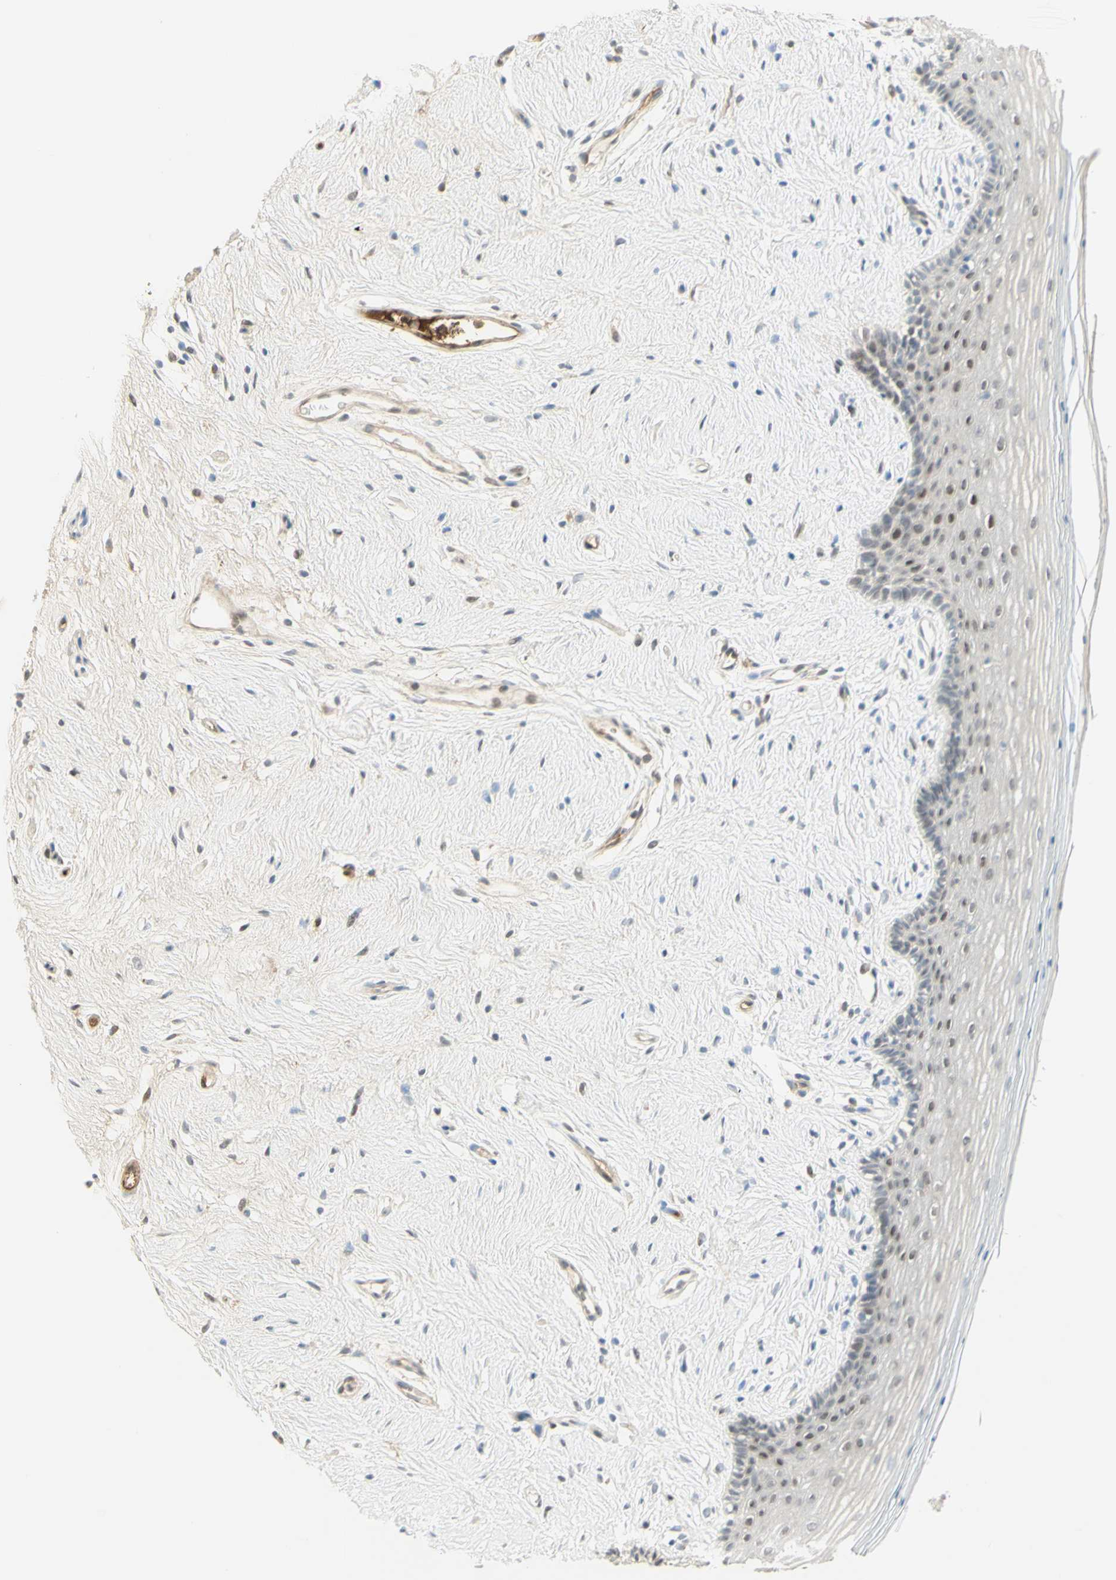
{"staining": {"intensity": "weak", "quantity": "<25%", "location": "nuclear"}, "tissue": "vagina", "cell_type": "Squamous epithelial cells", "image_type": "normal", "snomed": [{"axis": "morphology", "description": "Normal tissue, NOS"}, {"axis": "topography", "description": "Vagina"}], "caption": "DAB (3,3'-diaminobenzidine) immunohistochemical staining of benign human vagina displays no significant expression in squamous epithelial cells.", "gene": "ANGPT2", "patient": {"sex": "female", "age": 44}}